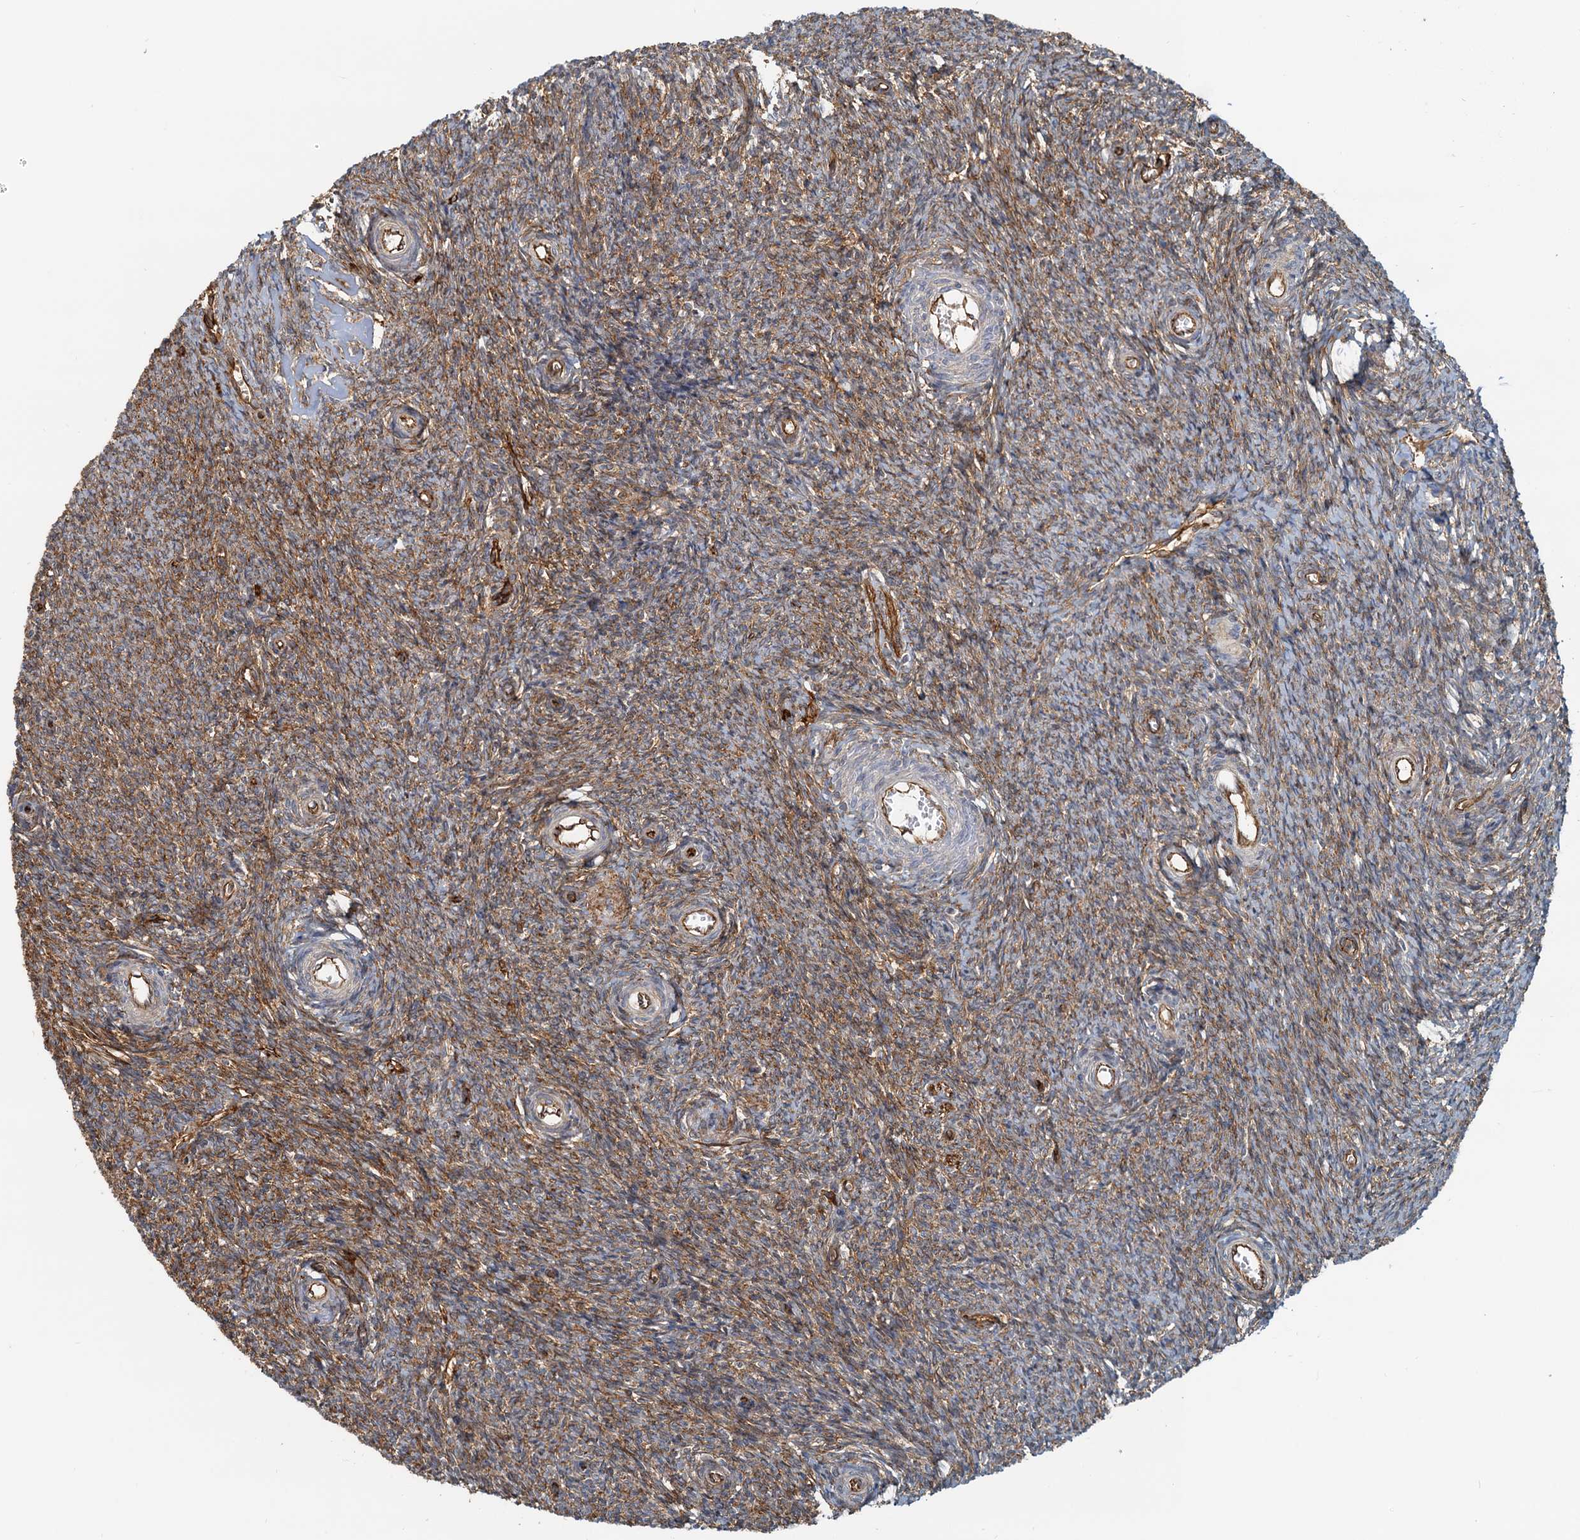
{"staining": {"intensity": "moderate", "quantity": "25%-75%", "location": "cytoplasmic/membranous"}, "tissue": "ovary", "cell_type": "Ovarian stroma cells", "image_type": "normal", "snomed": [{"axis": "morphology", "description": "Normal tissue, NOS"}, {"axis": "topography", "description": "Ovary"}], "caption": "Ovarian stroma cells show medium levels of moderate cytoplasmic/membranous staining in about 25%-75% of cells in benign human ovary. (DAB (3,3'-diaminobenzidine) IHC with brightfield microscopy, high magnification).", "gene": "NIPAL3", "patient": {"sex": "female", "age": 44}}